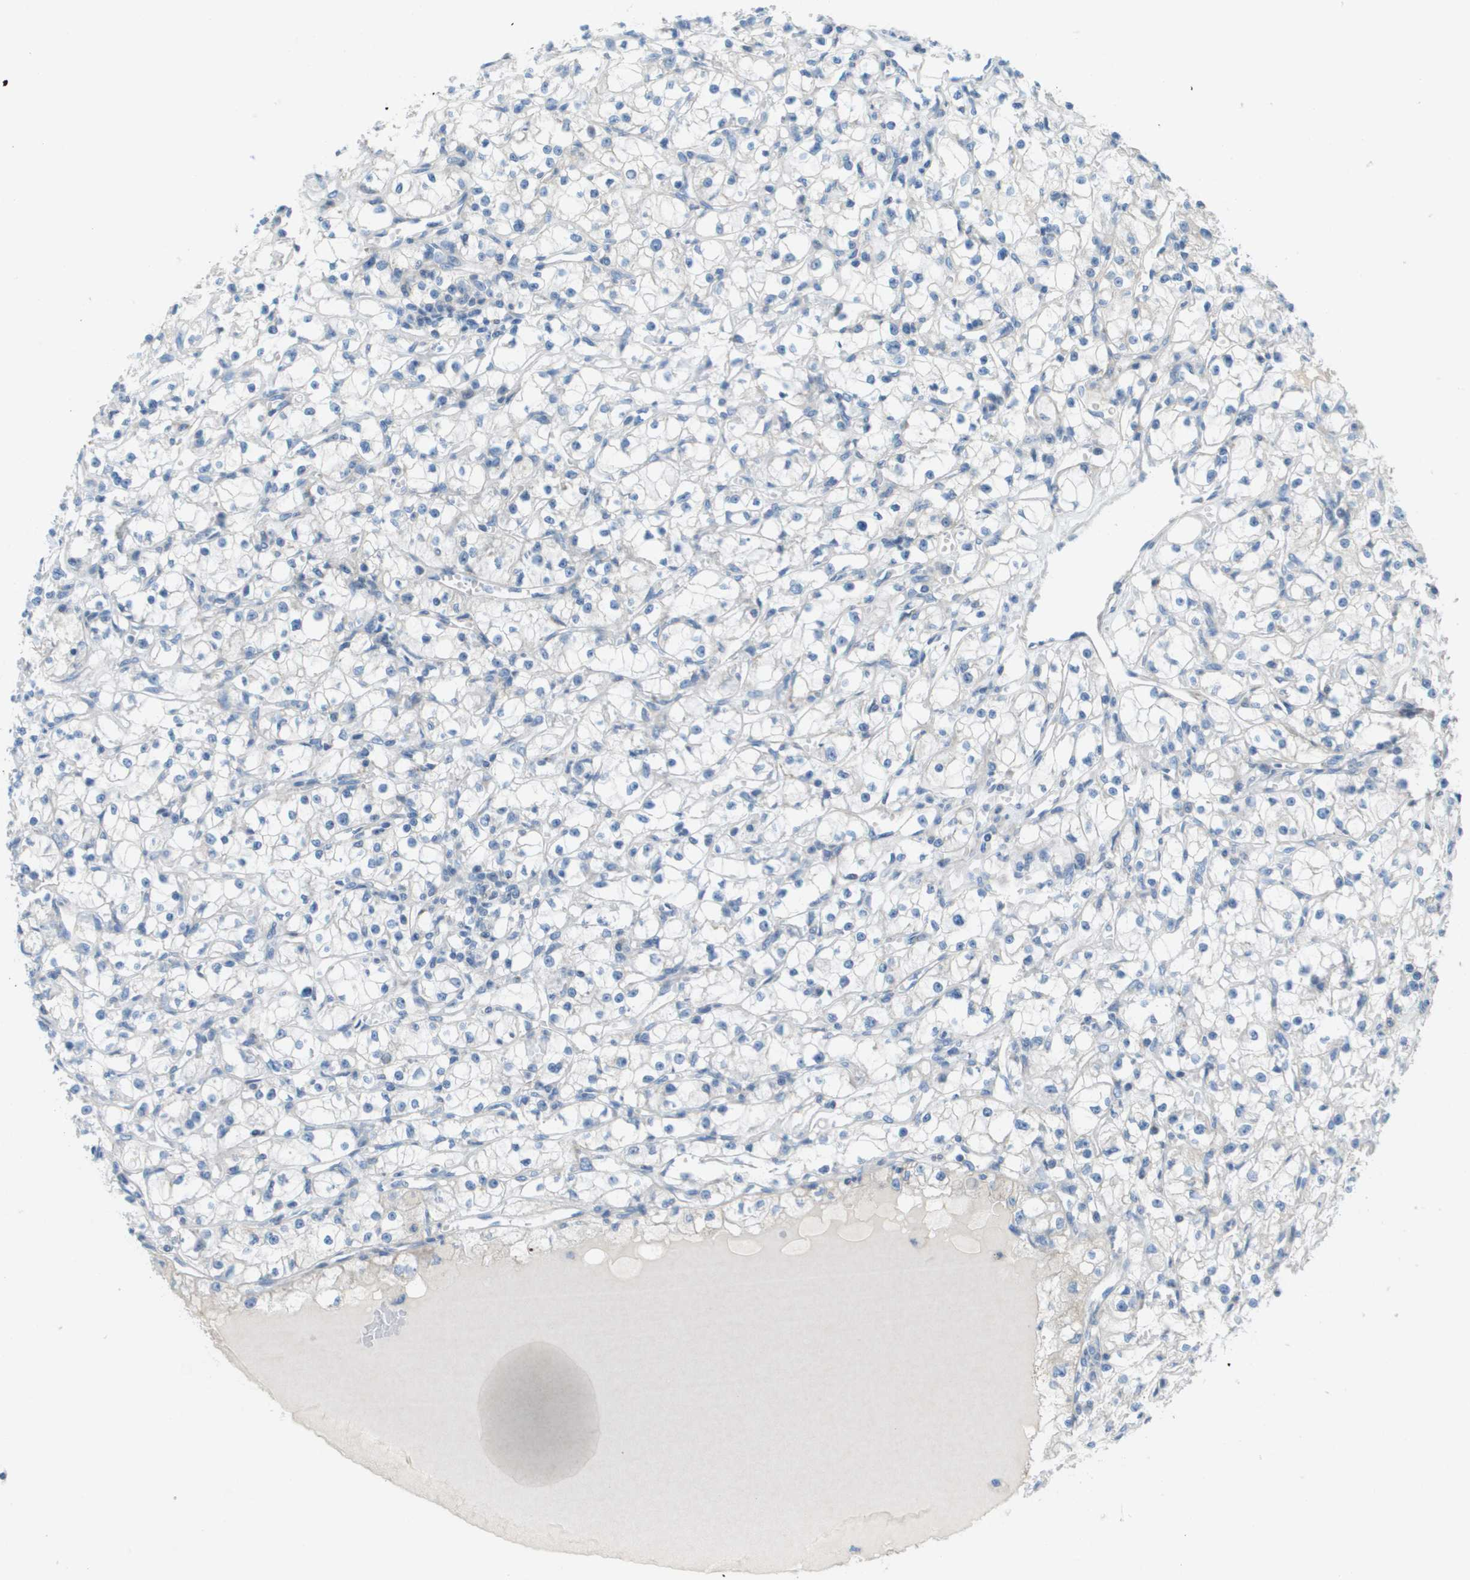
{"staining": {"intensity": "negative", "quantity": "none", "location": "none"}, "tissue": "renal cancer", "cell_type": "Tumor cells", "image_type": "cancer", "snomed": [{"axis": "morphology", "description": "Adenocarcinoma, NOS"}, {"axis": "topography", "description": "Kidney"}], "caption": "A high-resolution image shows immunohistochemistry (IHC) staining of renal cancer, which exhibits no significant positivity in tumor cells.", "gene": "GALNT6", "patient": {"sex": "male", "age": 56}}